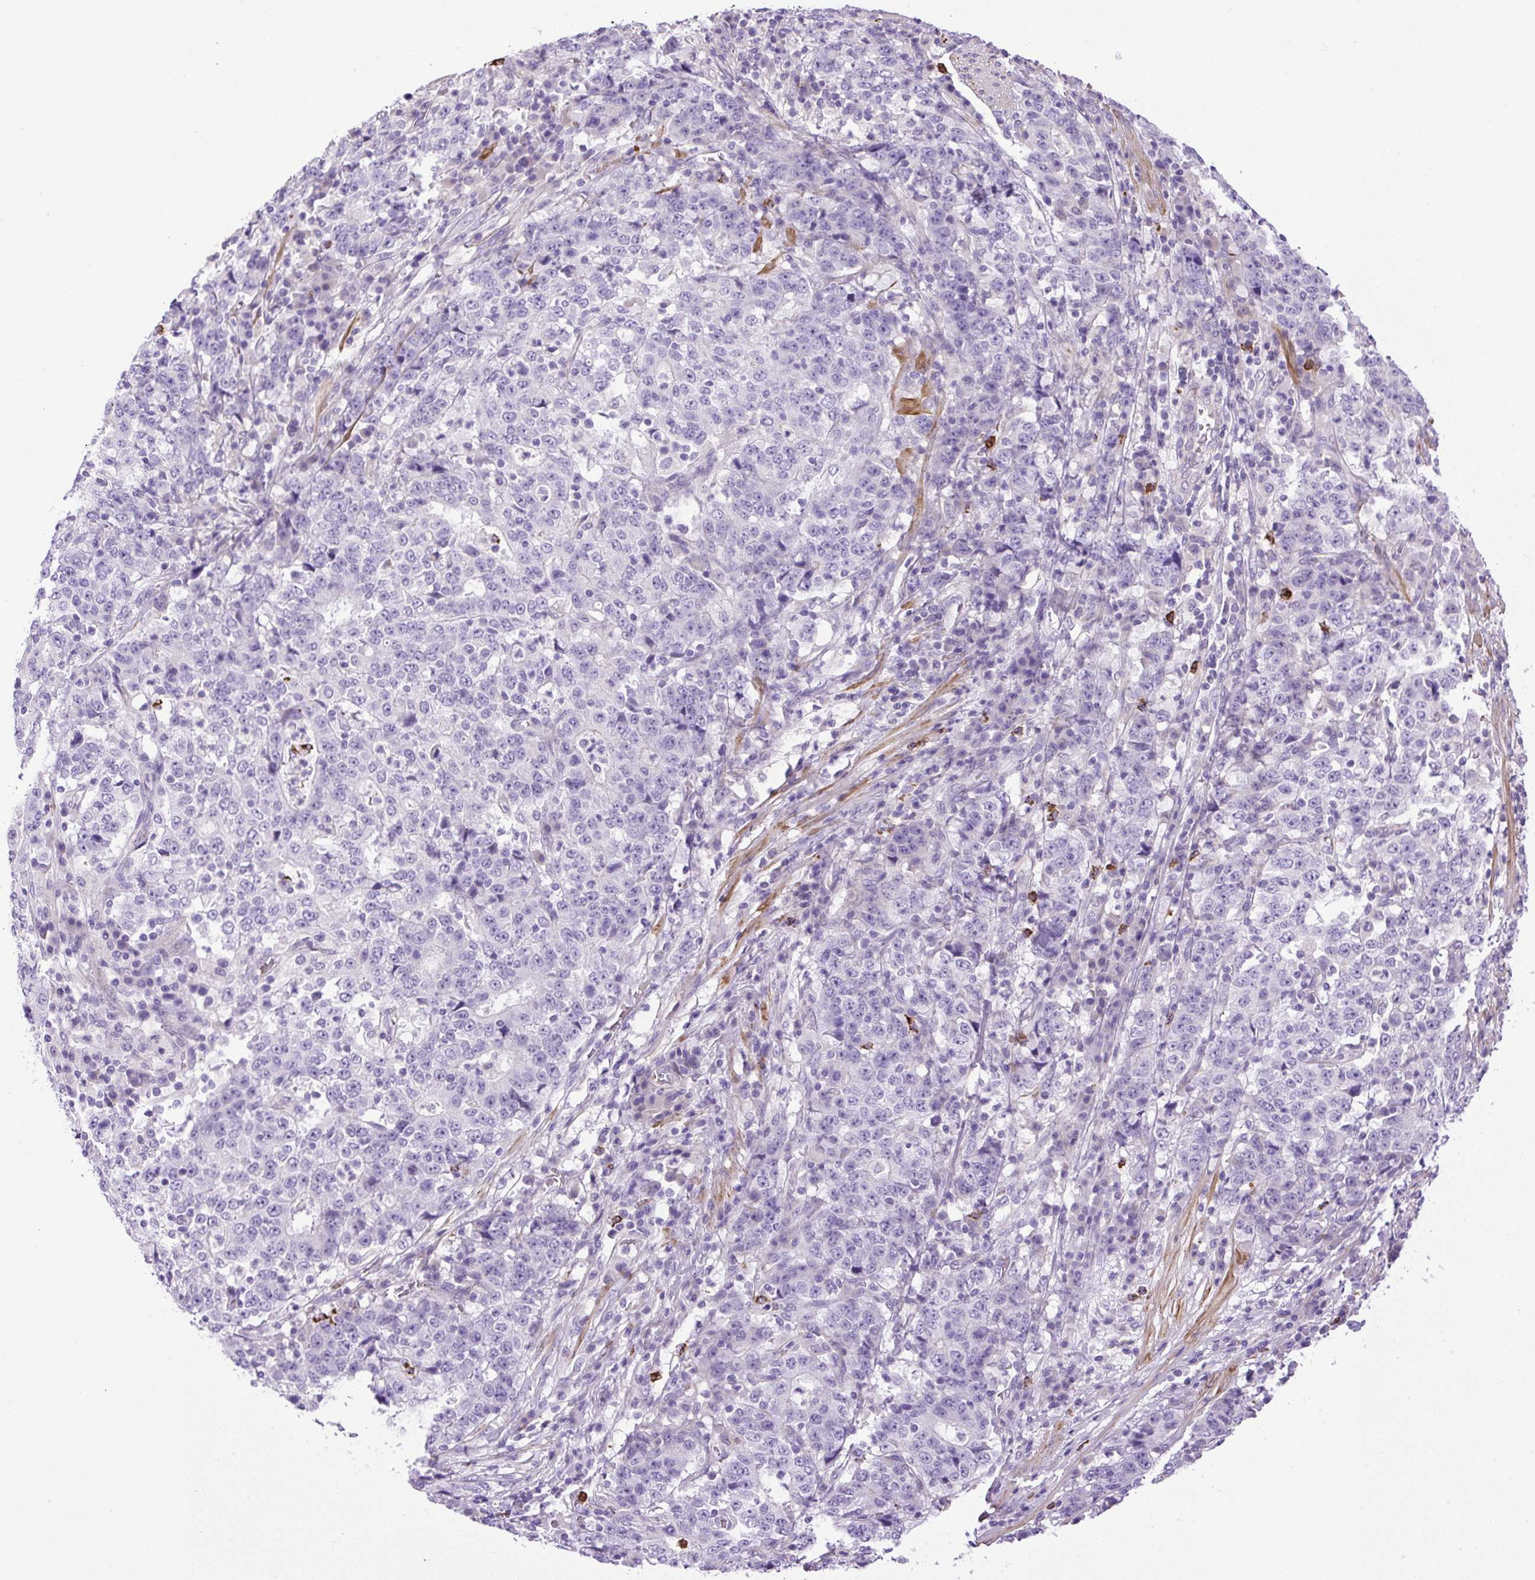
{"staining": {"intensity": "negative", "quantity": "none", "location": "none"}, "tissue": "stomach cancer", "cell_type": "Tumor cells", "image_type": "cancer", "snomed": [{"axis": "morphology", "description": "Adenocarcinoma, NOS"}, {"axis": "topography", "description": "Stomach"}], "caption": "Immunohistochemistry image of adenocarcinoma (stomach) stained for a protein (brown), which reveals no expression in tumor cells. (DAB (3,3'-diaminobenzidine) IHC visualized using brightfield microscopy, high magnification).", "gene": "VWA7", "patient": {"sex": "male", "age": 59}}